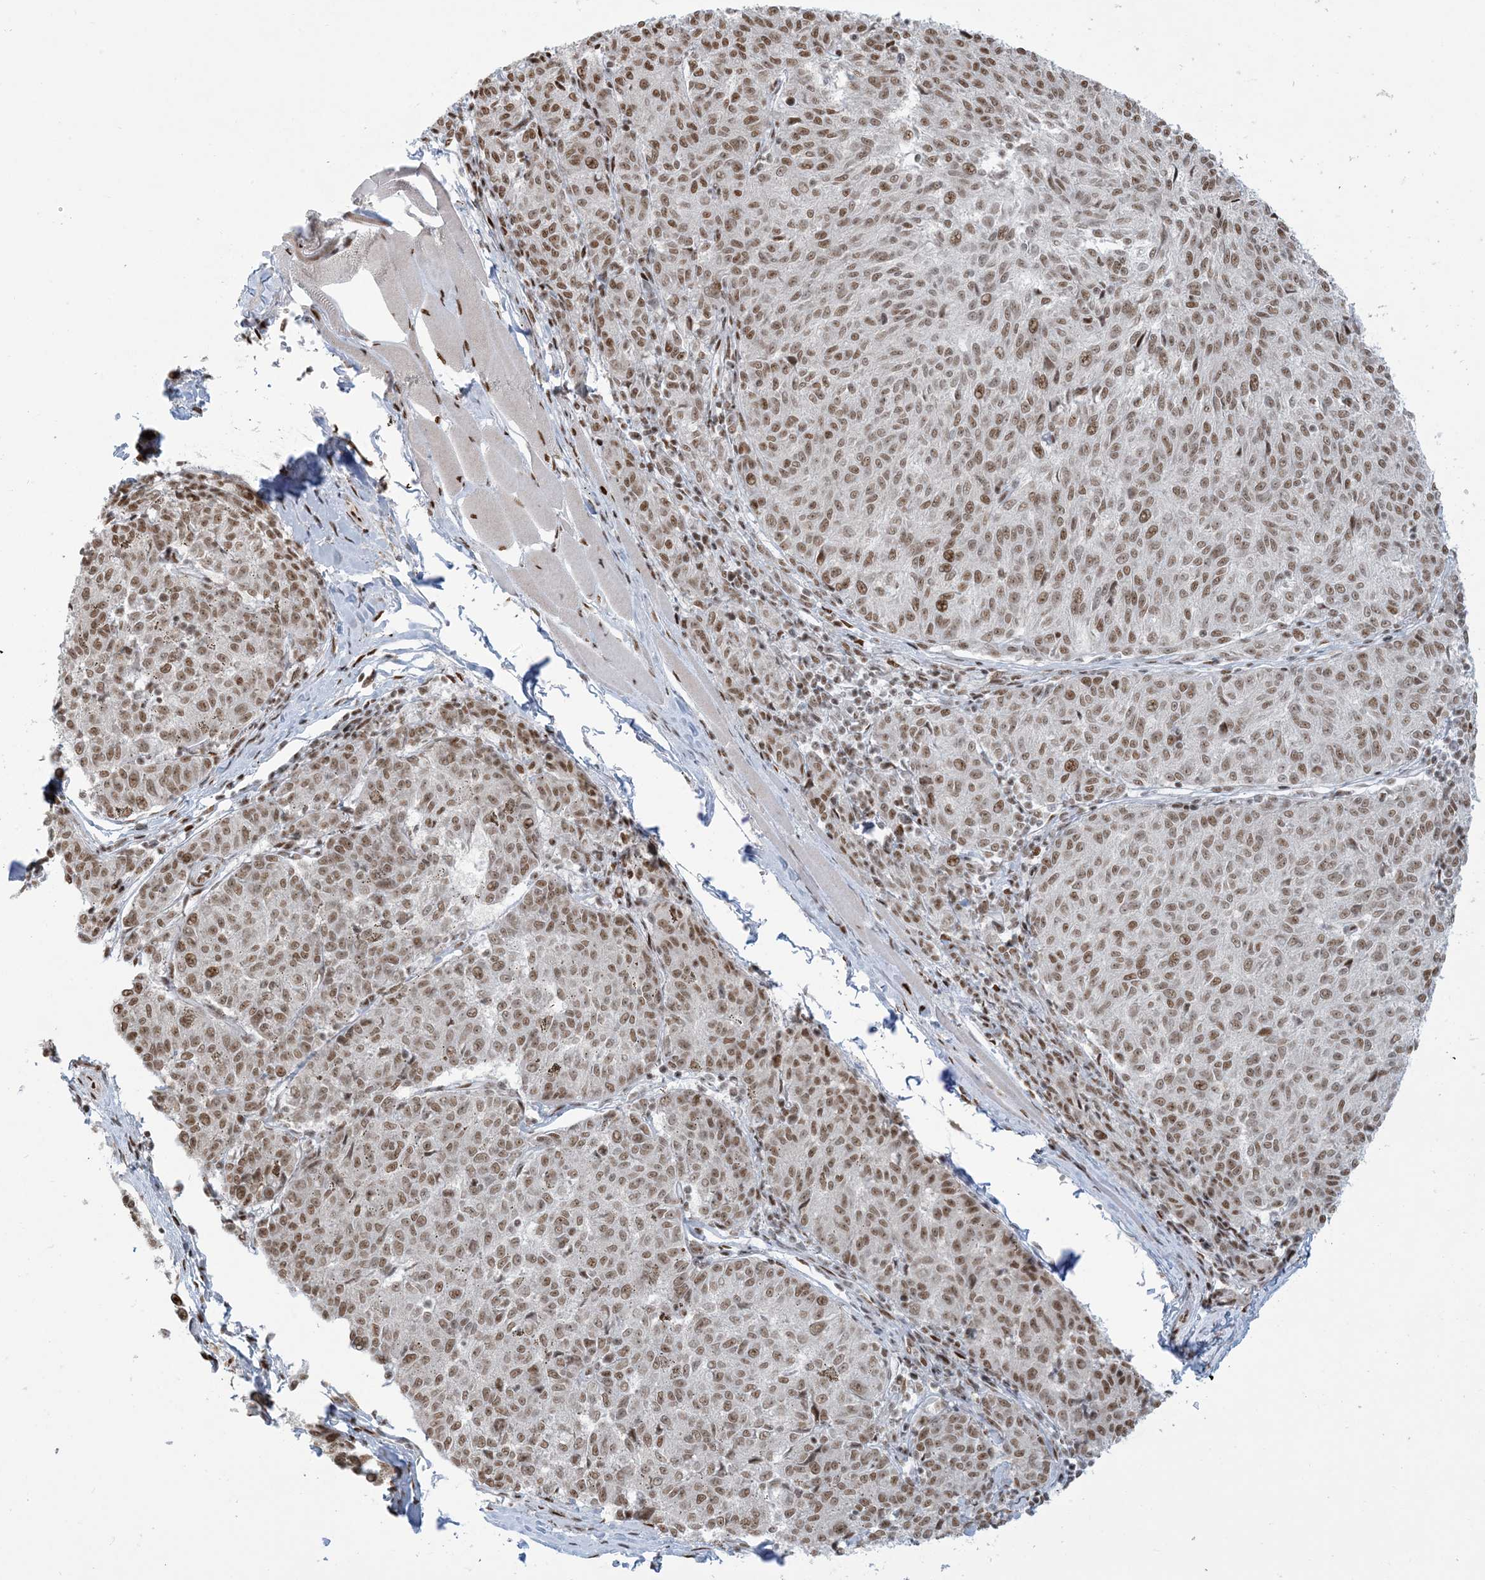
{"staining": {"intensity": "moderate", "quantity": ">75%", "location": "nuclear"}, "tissue": "melanoma", "cell_type": "Tumor cells", "image_type": "cancer", "snomed": [{"axis": "morphology", "description": "Malignant melanoma, NOS"}, {"axis": "topography", "description": "Skin"}], "caption": "Moderate nuclear staining for a protein is appreciated in approximately >75% of tumor cells of malignant melanoma using IHC.", "gene": "STAG1", "patient": {"sex": "female", "age": 72}}